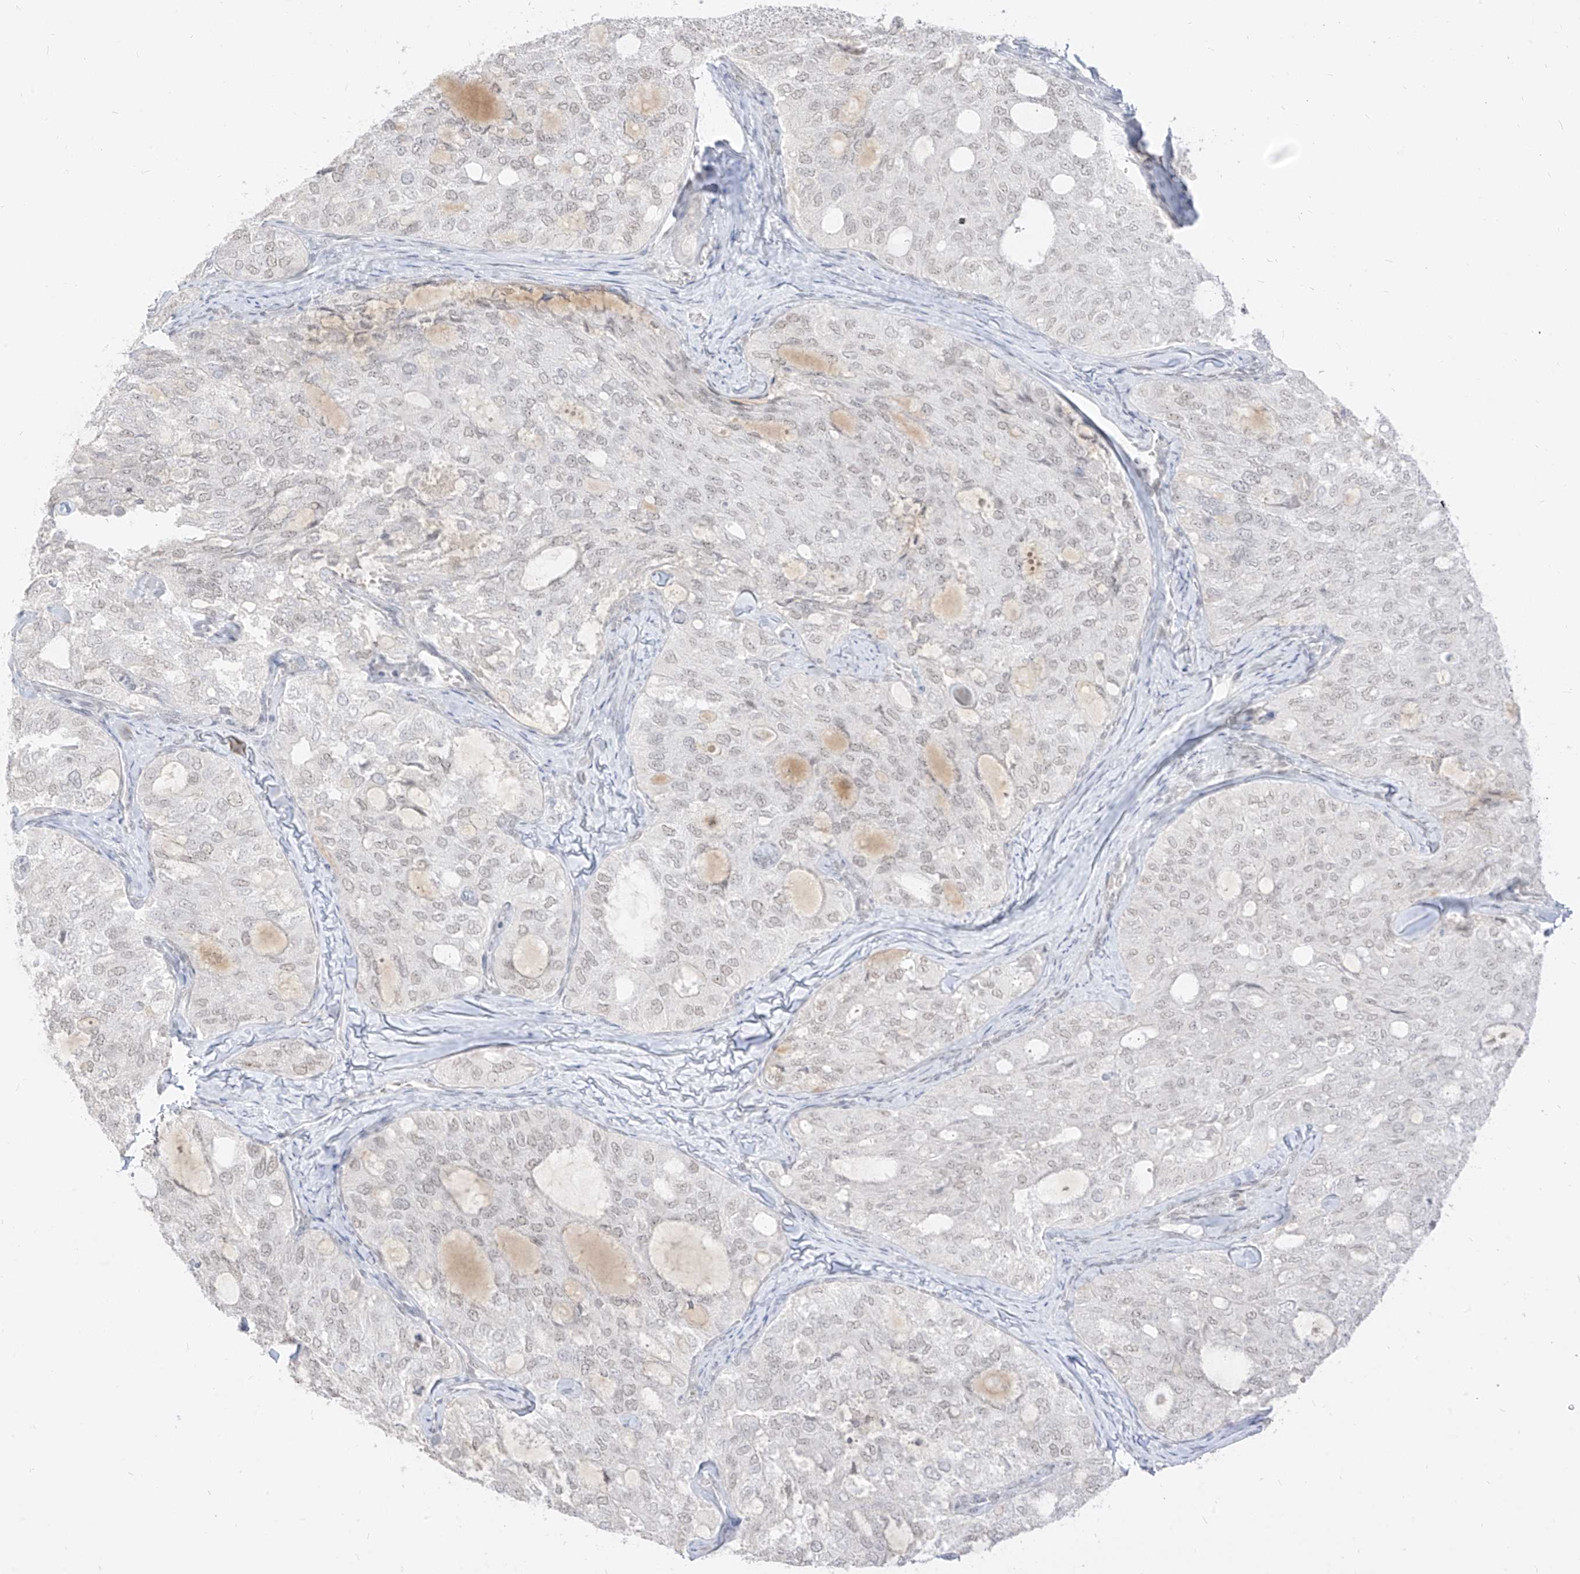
{"staining": {"intensity": "negative", "quantity": "none", "location": "none"}, "tissue": "thyroid cancer", "cell_type": "Tumor cells", "image_type": "cancer", "snomed": [{"axis": "morphology", "description": "Follicular adenoma carcinoma, NOS"}, {"axis": "topography", "description": "Thyroid gland"}], "caption": "IHC photomicrograph of neoplastic tissue: human thyroid cancer stained with DAB displays no significant protein positivity in tumor cells.", "gene": "SUPT5H", "patient": {"sex": "male", "age": 75}}